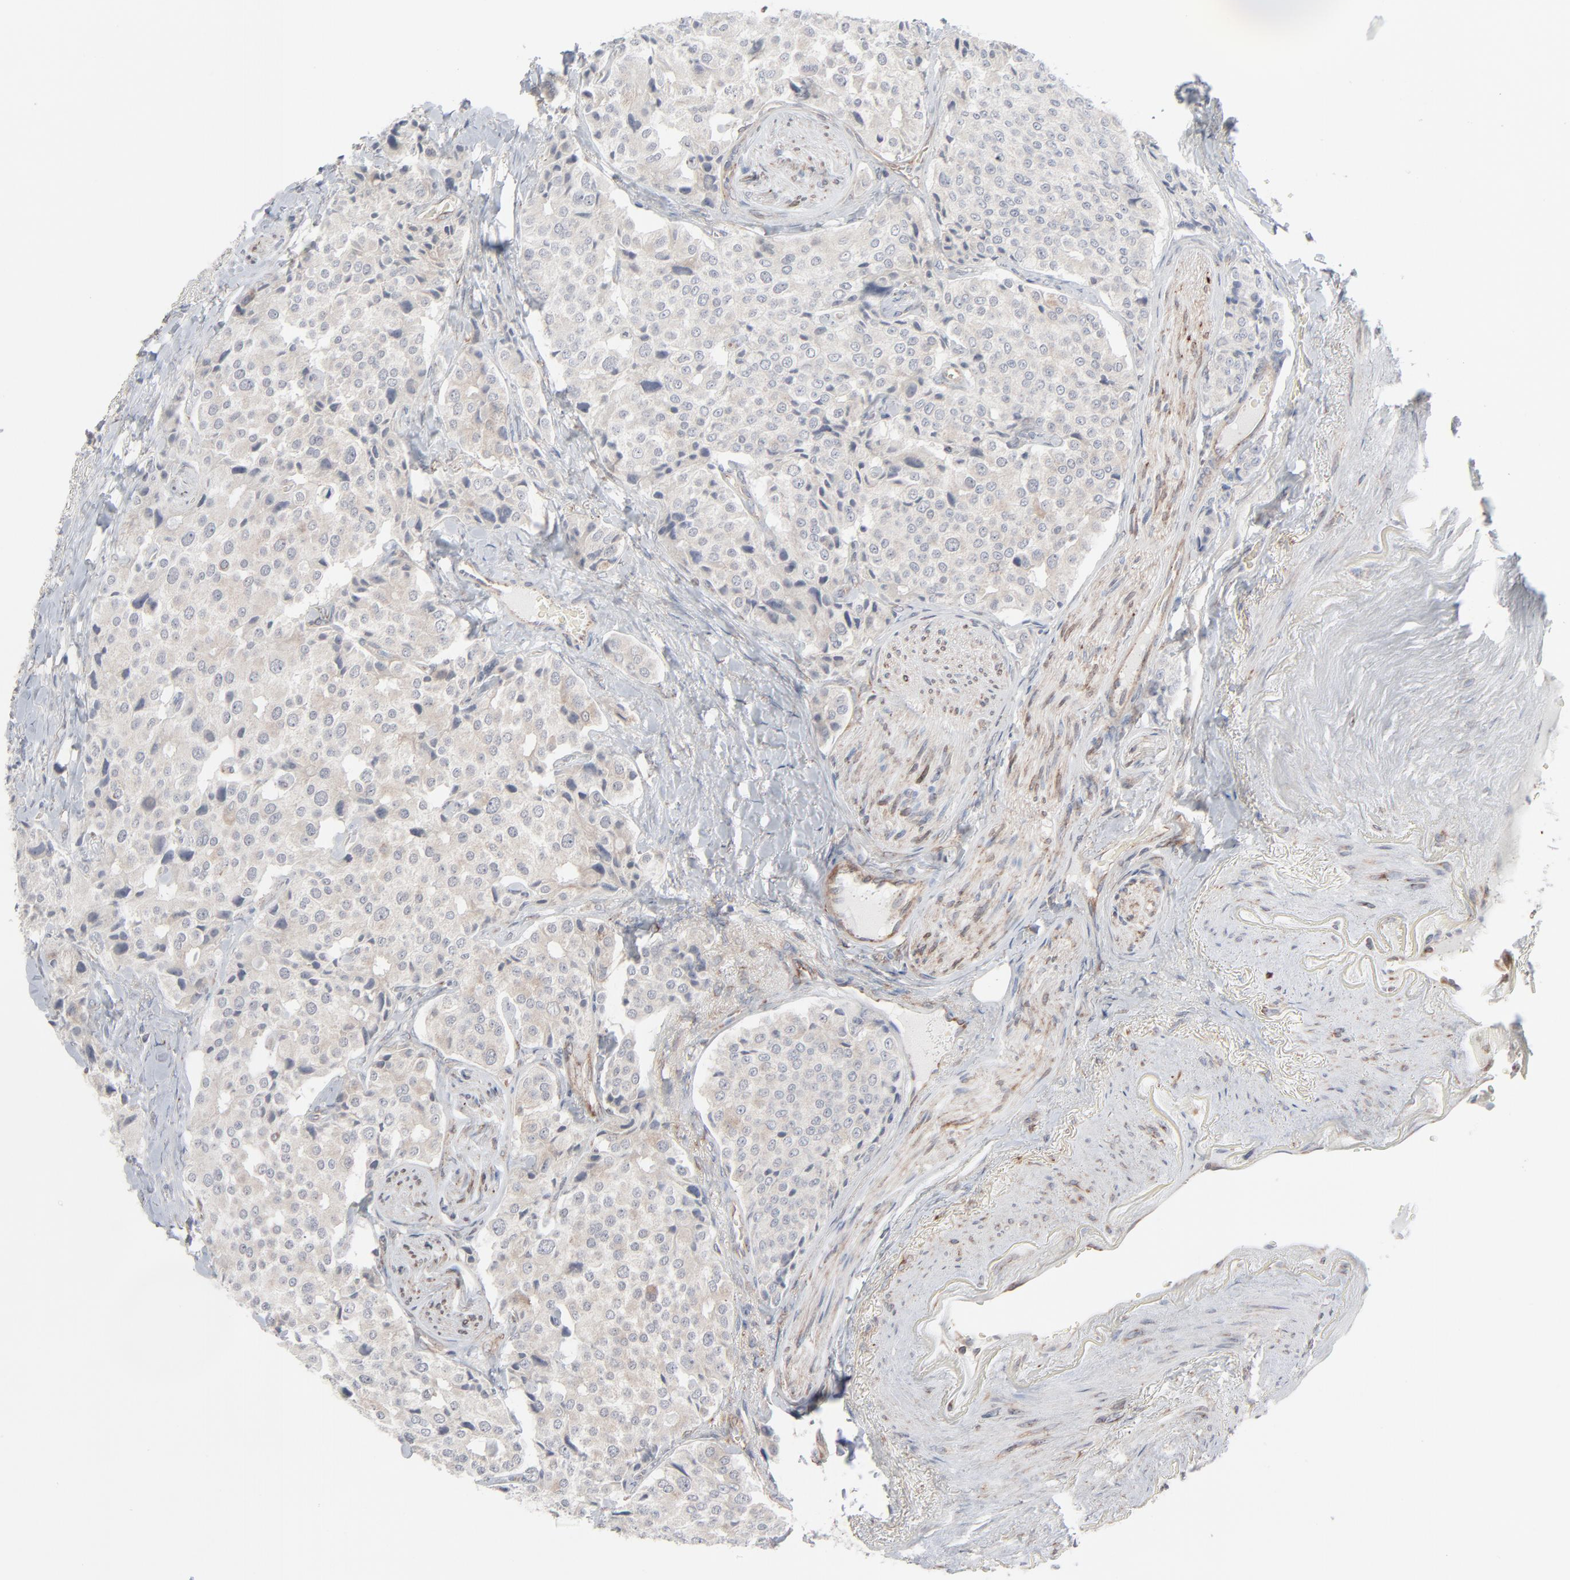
{"staining": {"intensity": "weak", "quantity": "25%-75%", "location": "cytoplasmic/membranous"}, "tissue": "carcinoid", "cell_type": "Tumor cells", "image_type": "cancer", "snomed": [{"axis": "morphology", "description": "Carcinoid, malignant, NOS"}, {"axis": "topography", "description": "Colon"}], "caption": "This is a photomicrograph of immunohistochemistry staining of carcinoid, which shows weak positivity in the cytoplasmic/membranous of tumor cells.", "gene": "KDSR", "patient": {"sex": "female", "age": 61}}